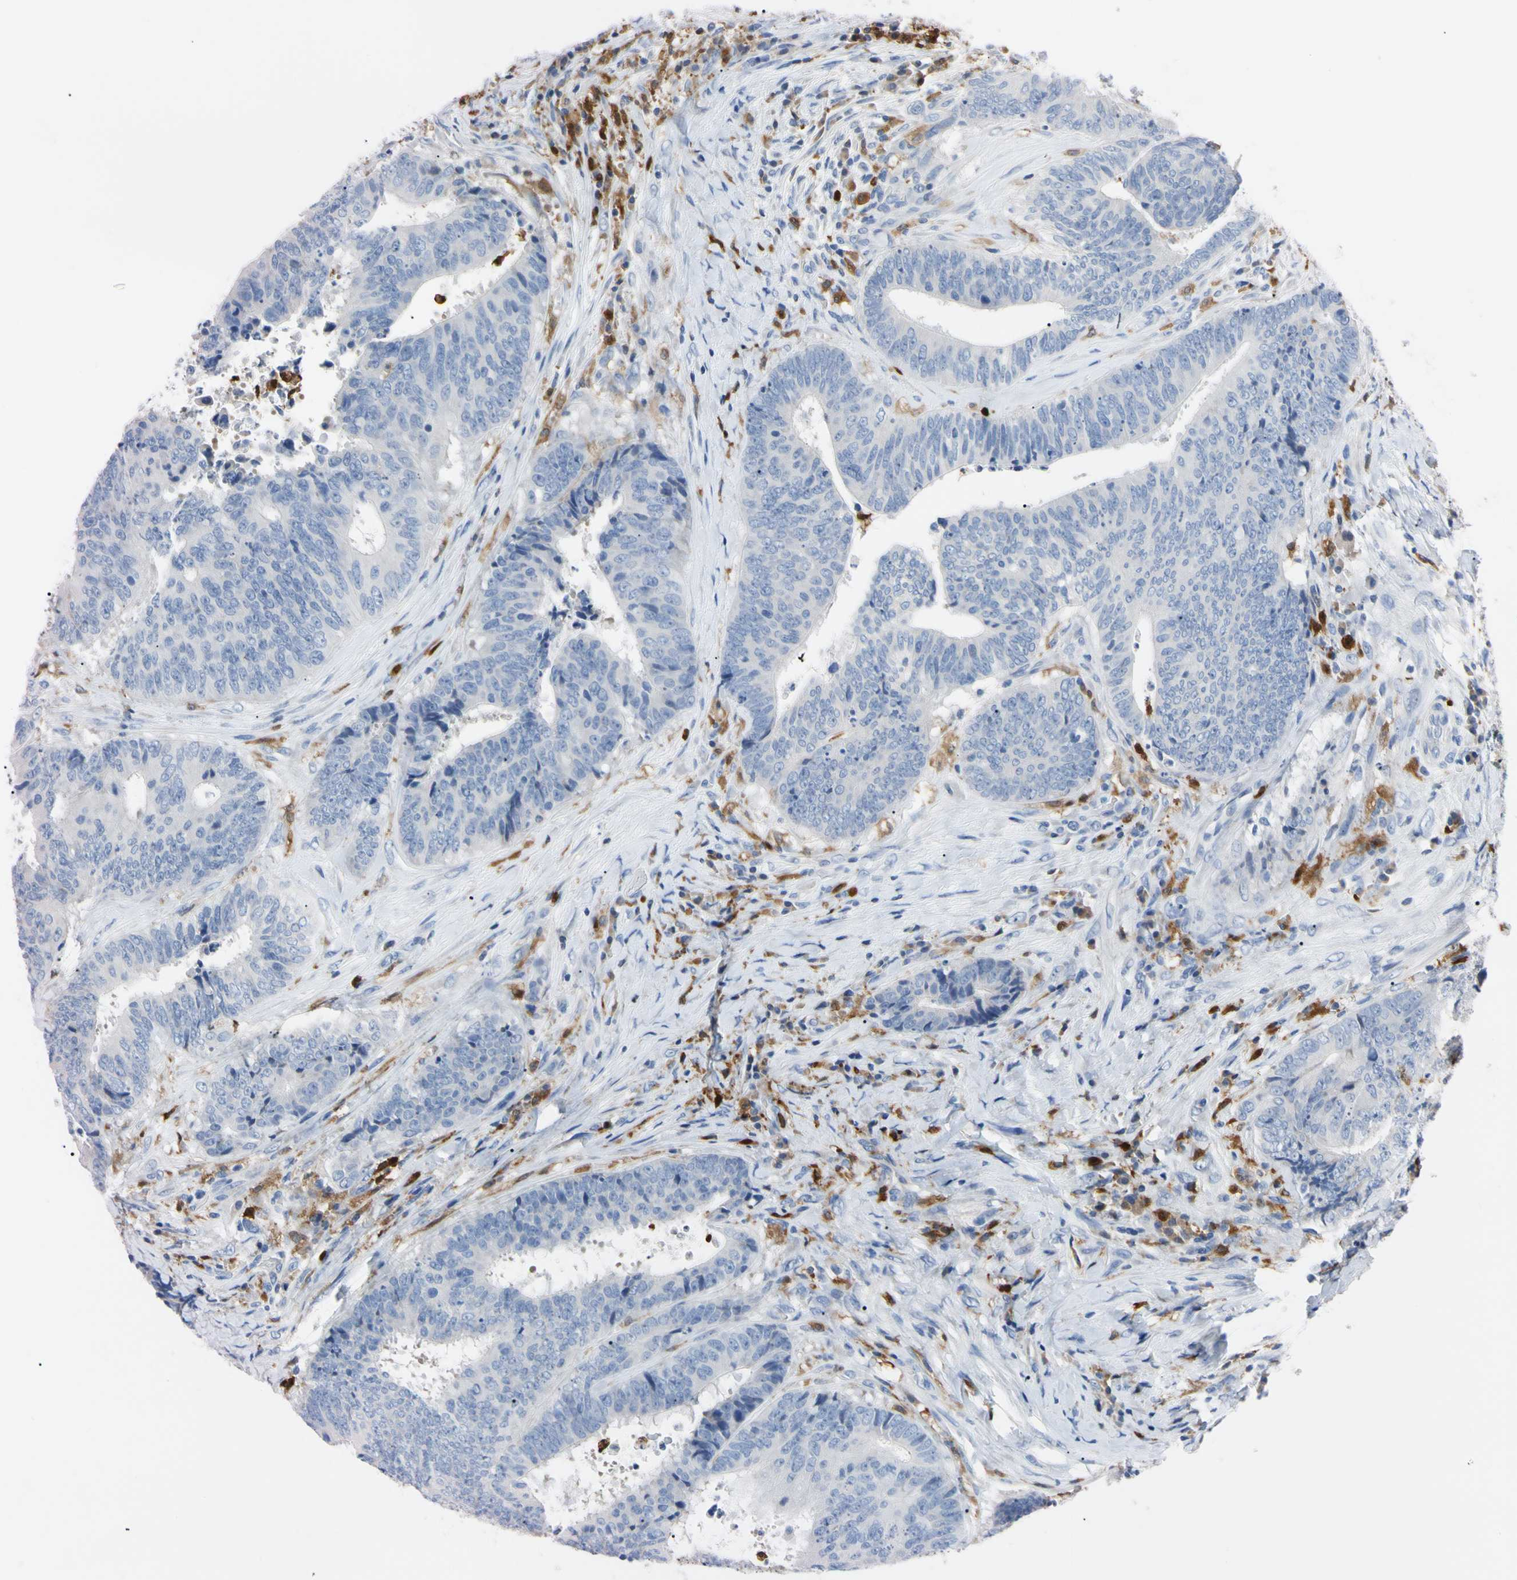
{"staining": {"intensity": "negative", "quantity": "none", "location": "none"}, "tissue": "colorectal cancer", "cell_type": "Tumor cells", "image_type": "cancer", "snomed": [{"axis": "morphology", "description": "Adenocarcinoma, NOS"}, {"axis": "topography", "description": "Rectum"}], "caption": "Immunohistochemistry (IHC) image of neoplastic tissue: human colorectal cancer (adenocarcinoma) stained with DAB (3,3'-diaminobenzidine) displays no significant protein positivity in tumor cells.", "gene": "NCF4", "patient": {"sex": "male", "age": 72}}